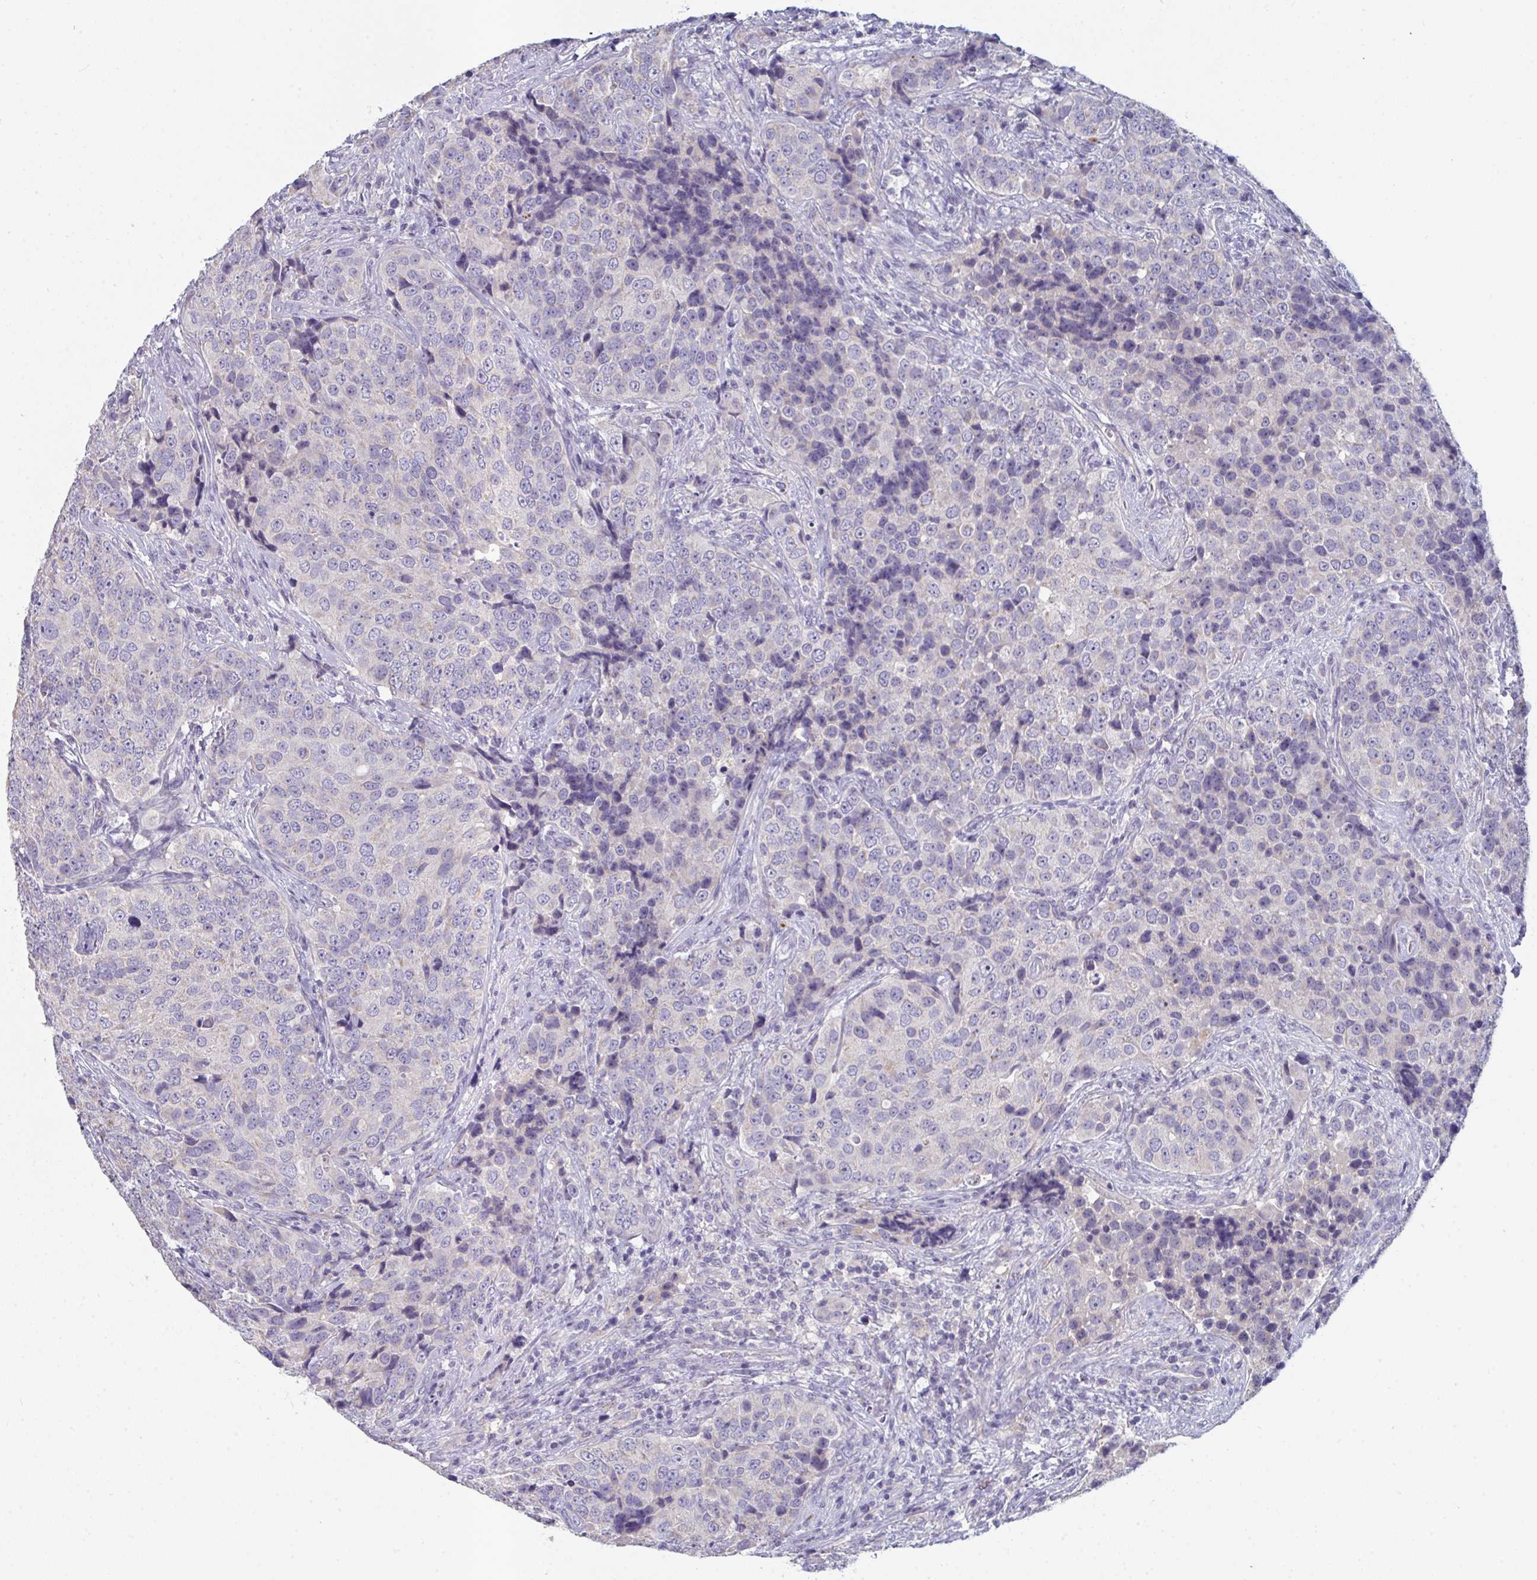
{"staining": {"intensity": "negative", "quantity": "none", "location": "none"}, "tissue": "urothelial cancer", "cell_type": "Tumor cells", "image_type": "cancer", "snomed": [{"axis": "morphology", "description": "Urothelial carcinoma, NOS"}, {"axis": "topography", "description": "Urinary bladder"}], "caption": "Immunohistochemistry (IHC) micrograph of neoplastic tissue: human urothelial cancer stained with DAB exhibits no significant protein staining in tumor cells.", "gene": "HGFAC", "patient": {"sex": "male", "age": 52}}